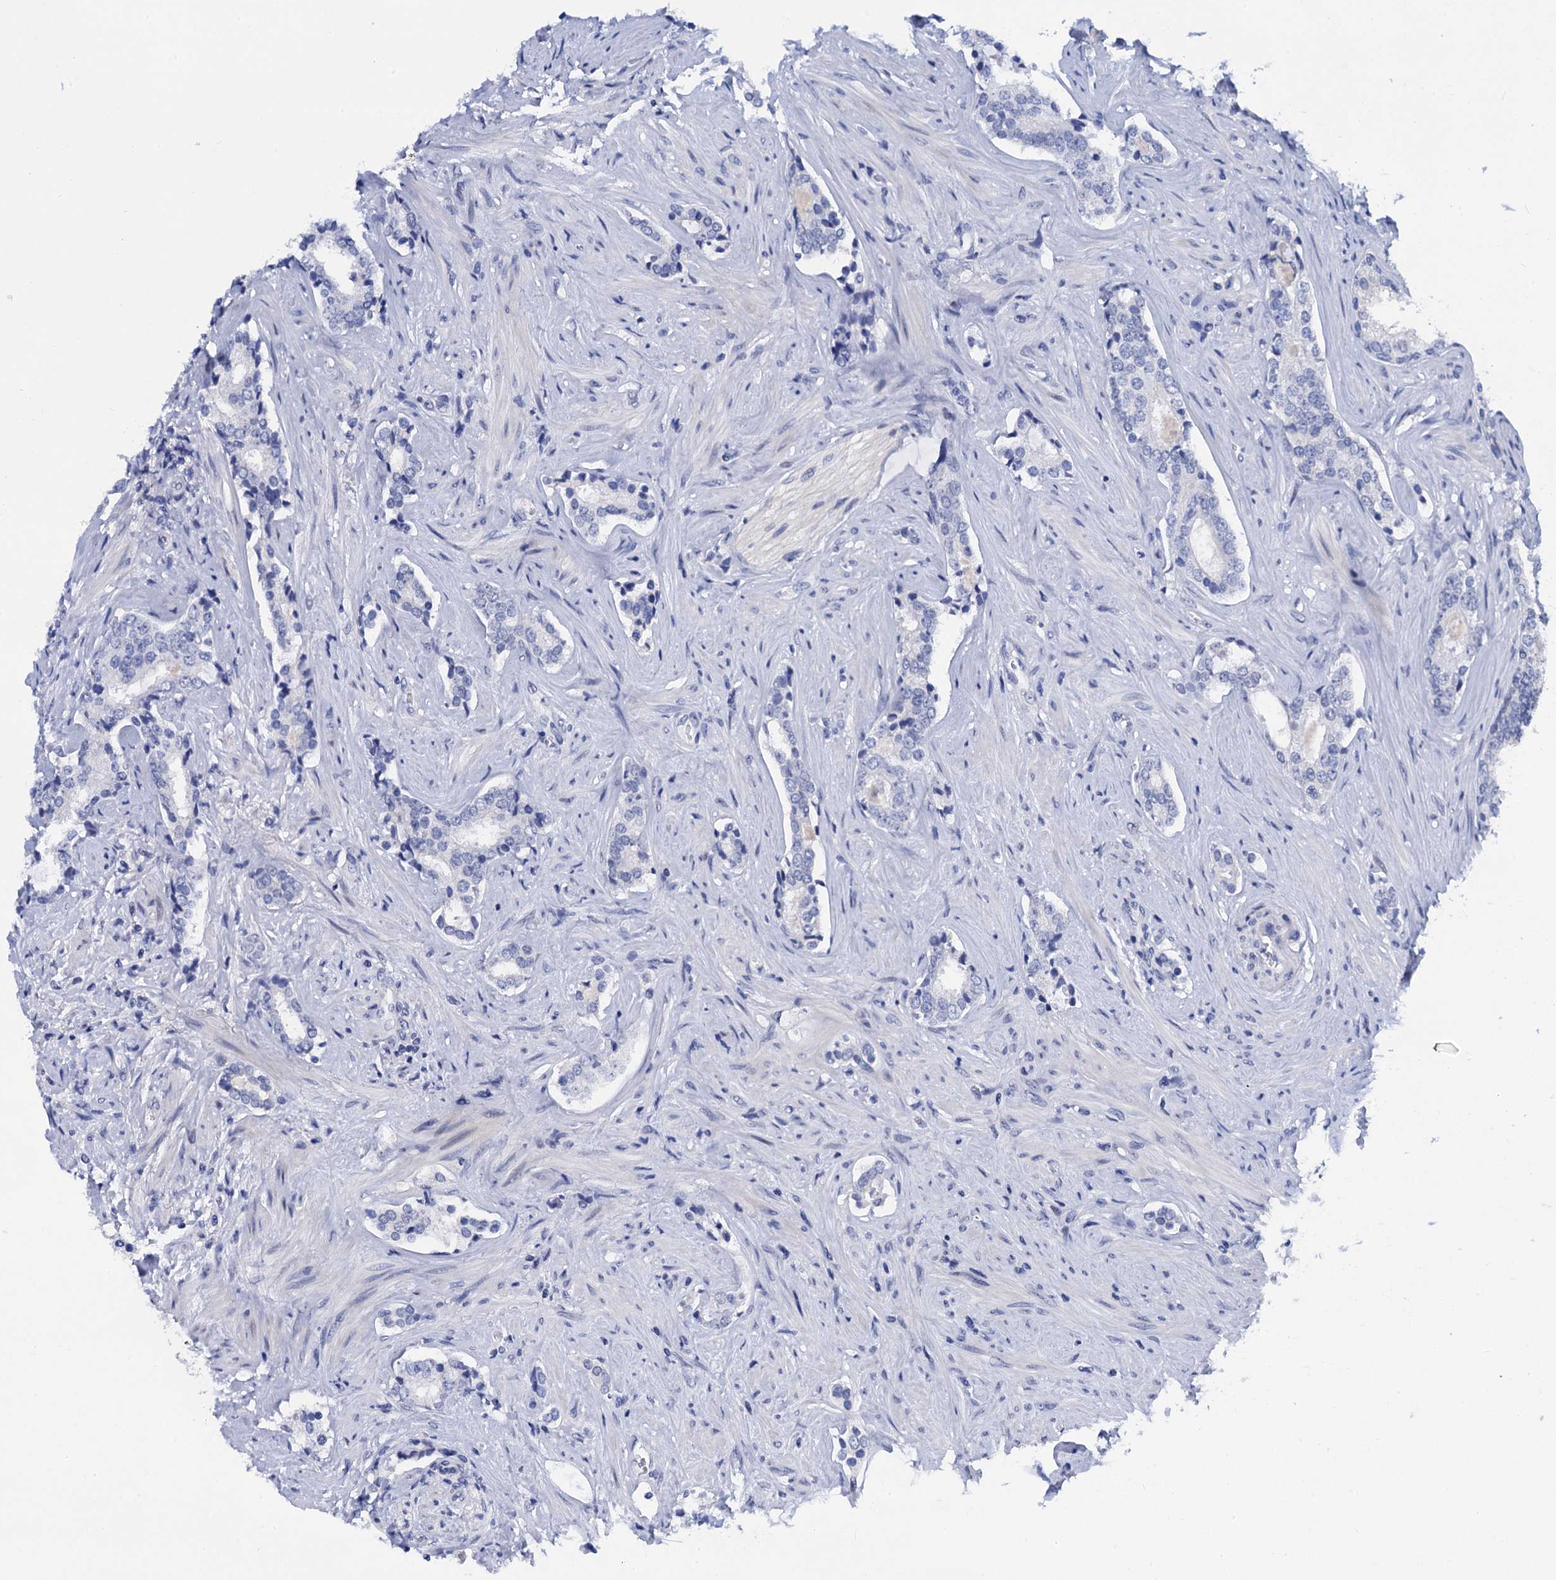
{"staining": {"intensity": "negative", "quantity": "none", "location": "none"}, "tissue": "prostate cancer", "cell_type": "Tumor cells", "image_type": "cancer", "snomed": [{"axis": "morphology", "description": "Adenocarcinoma, High grade"}, {"axis": "topography", "description": "Prostate"}], "caption": "Photomicrograph shows no significant protein expression in tumor cells of prostate high-grade adenocarcinoma. (DAB (3,3'-diaminobenzidine) immunohistochemistry, high magnification).", "gene": "LYPD3", "patient": {"sex": "male", "age": 63}}